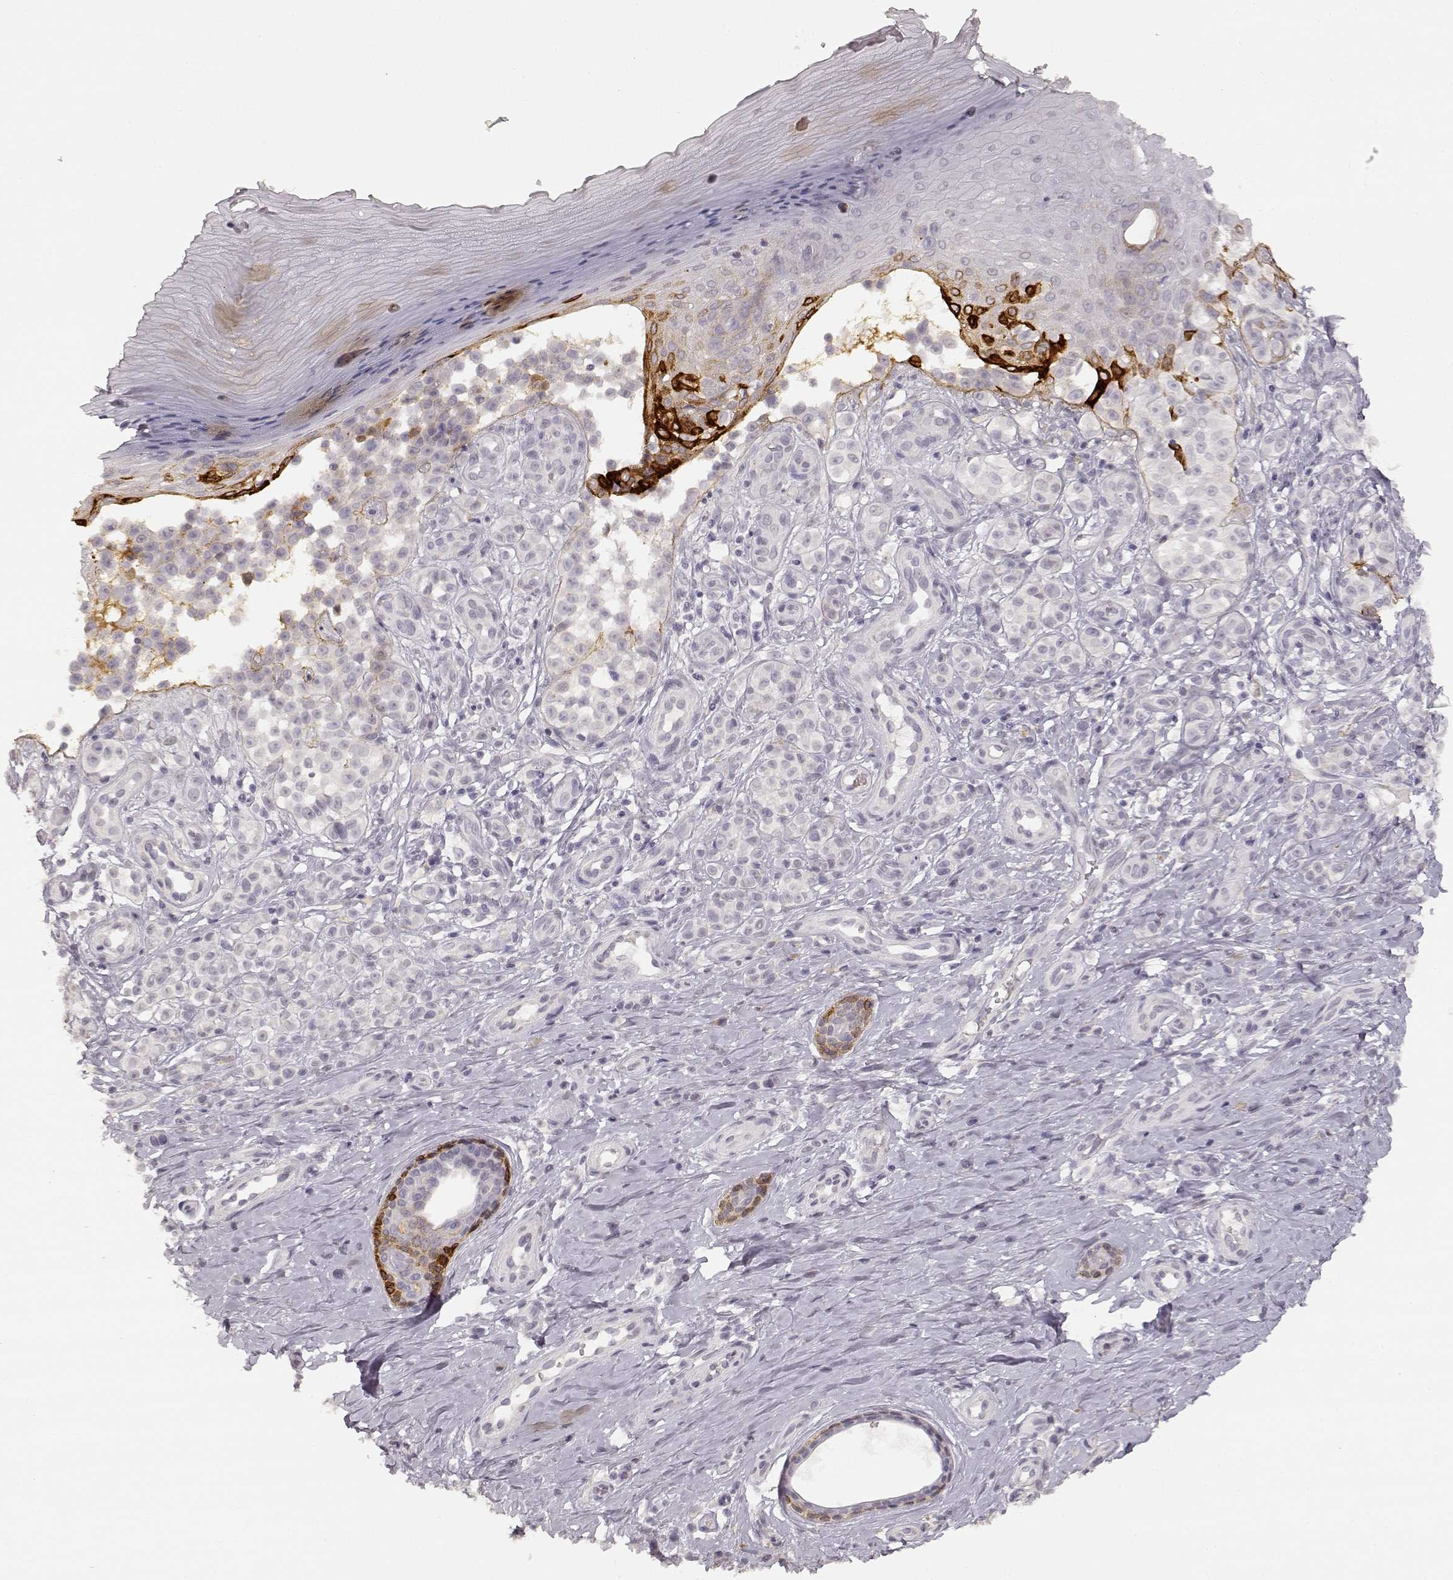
{"staining": {"intensity": "negative", "quantity": "none", "location": "none"}, "tissue": "melanoma", "cell_type": "Tumor cells", "image_type": "cancer", "snomed": [{"axis": "morphology", "description": "Malignant melanoma, NOS"}, {"axis": "topography", "description": "Skin"}], "caption": "Immunohistochemical staining of malignant melanoma shows no significant expression in tumor cells.", "gene": "LAMC2", "patient": {"sex": "female", "age": 76}}